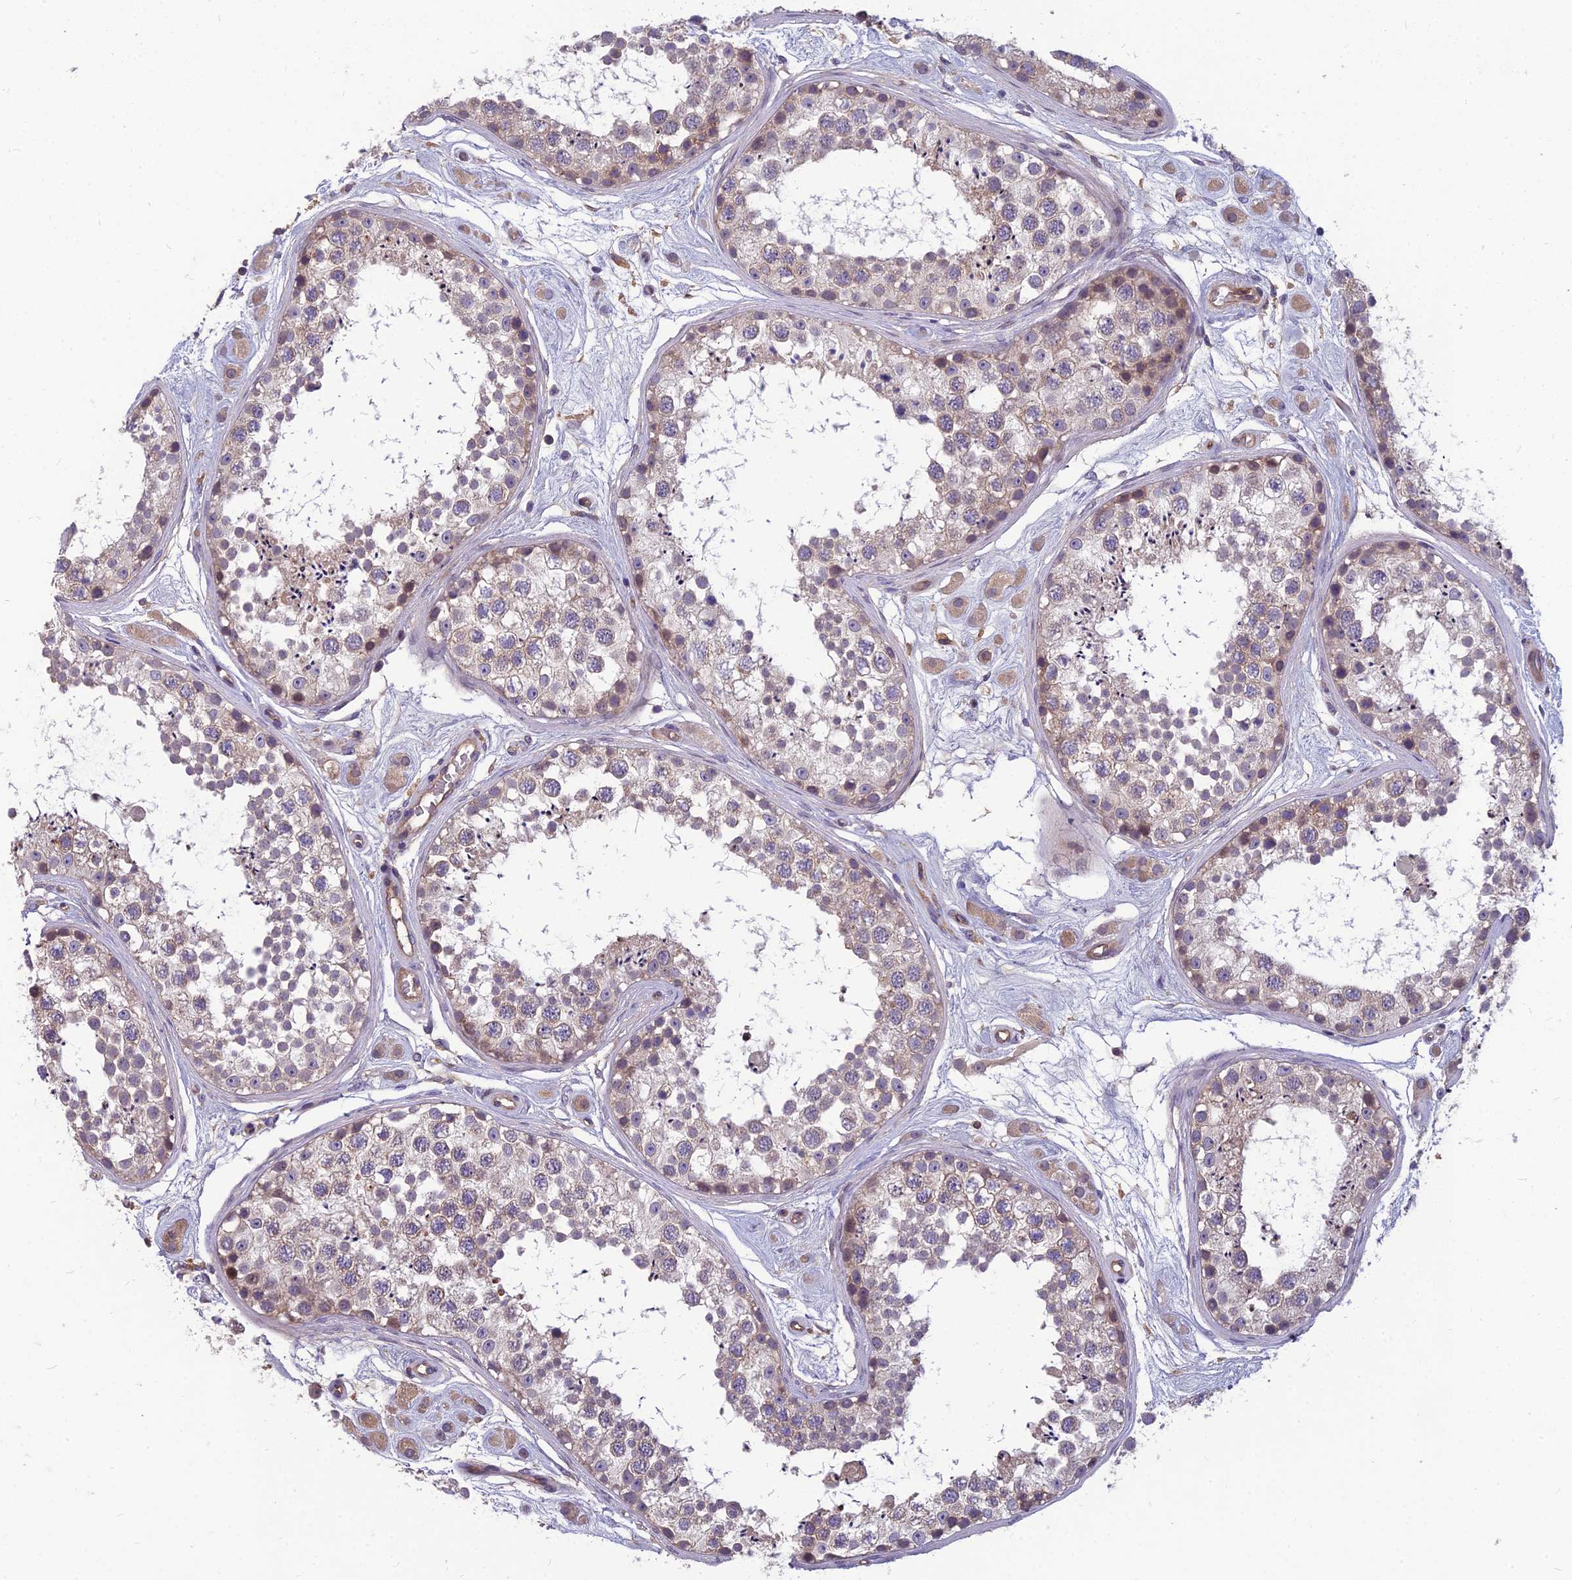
{"staining": {"intensity": "weak", "quantity": "25%-75%", "location": "cytoplasmic/membranous"}, "tissue": "testis", "cell_type": "Cells in seminiferous ducts", "image_type": "normal", "snomed": [{"axis": "morphology", "description": "Normal tissue, NOS"}, {"axis": "topography", "description": "Testis"}], "caption": "This micrograph demonstrates immunohistochemistry (IHC) staining of normal testis, with low weak cytoplasmic/membranous positivity in approximately 25%-75% of cells in seminiferous ducts.", "gene": "TSPAN15", "patient": {"sex": "male", "age": 25}}